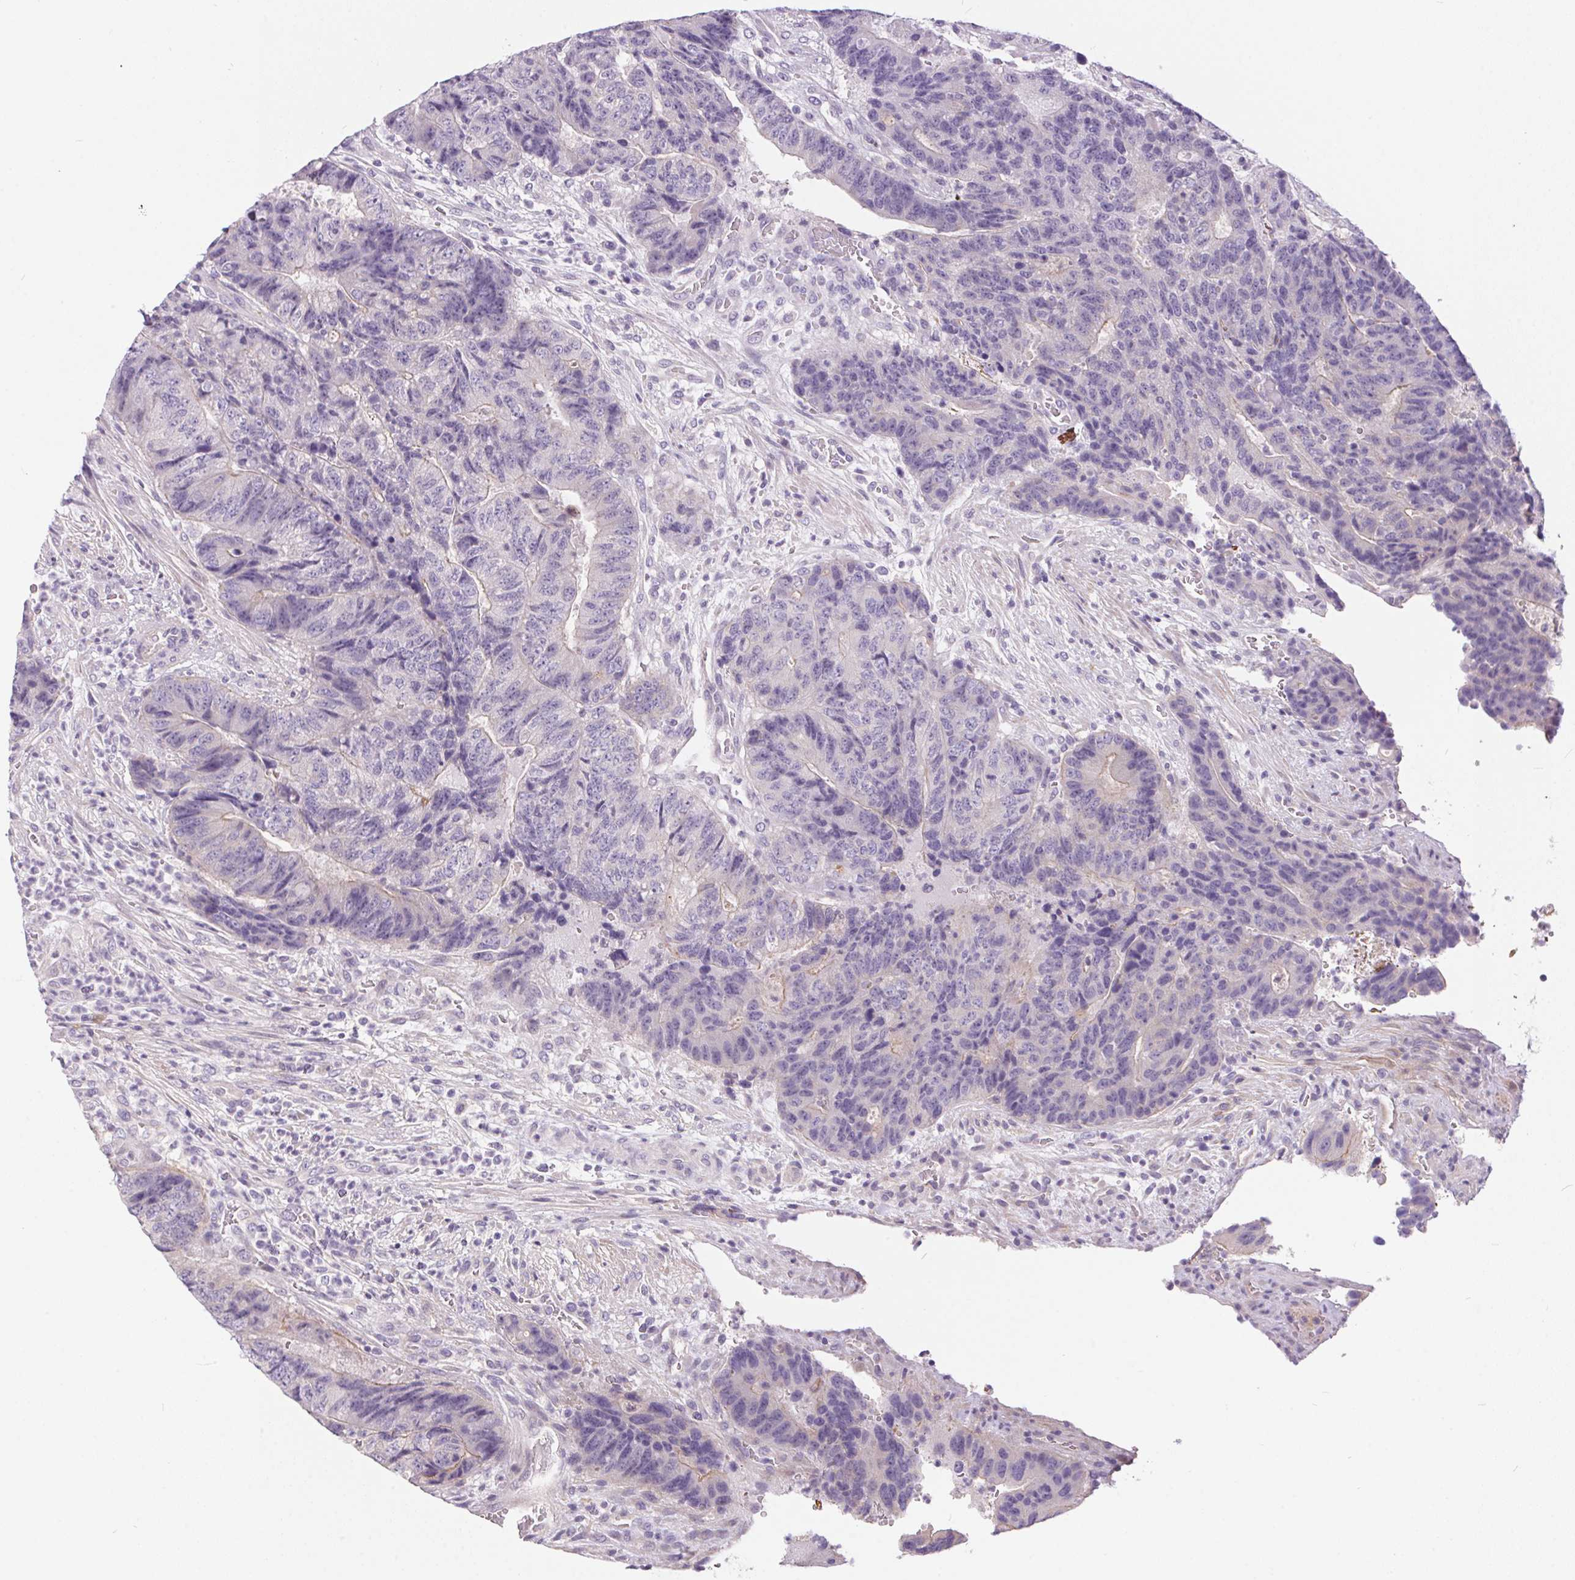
{"staining": {"intensity": "negative", "quantity": "none", "location": "none"}, "tissue": "colorectal cancer", "cell_type": "Tumor cells", "image_type": "cancer", "snomed": [{"axis": "morphology", "description": "Normal tissue, NOS"}, {"axis": "morphology", "description": "Adenocarcinoma, NOS"}, {"axis": "topography", "description": "Colon"}], "caption": "Immunohistochemical staining of adenocarcinoma (colorectal) reveals no significant expression in tumor cells.", "gene": "UNC13B", "patient": {"sex": "female", "age": 48}}